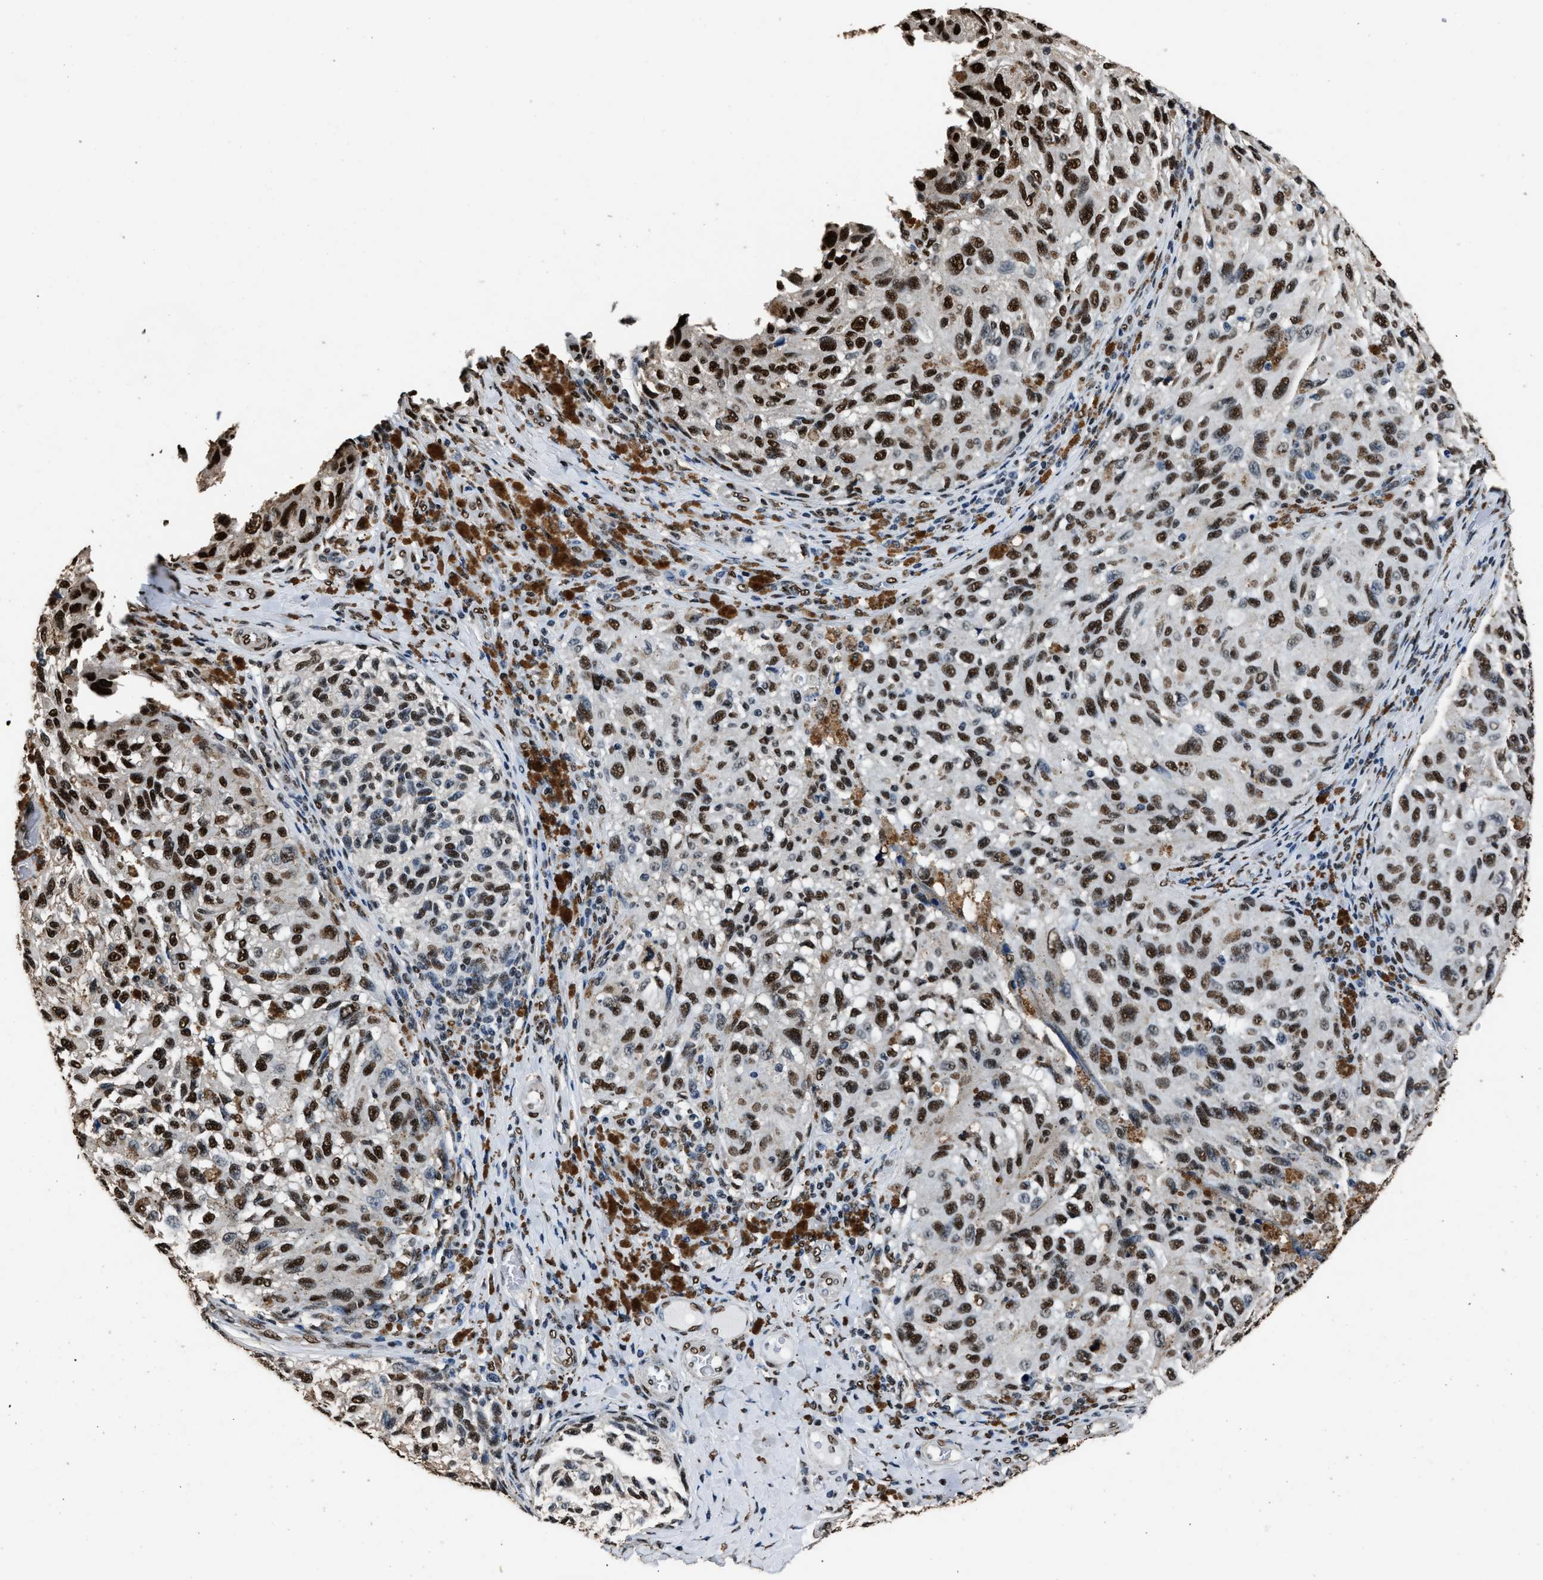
{"staining": {"intensity": "strong", "quantity": ">75%", "location": "nuclear"}, "tissue": "melanoma", "cell_type": "Tumor cells", "image_type": "cancer", "snomed": [{"axis": "morphology", "description": "Malignant melanoma, NOS"}, {"axis": "topography", "description": "Skin"}], "caption": "Malignant melanoma stained for a protein (brown) displays strong nuclear positive expression in about >75% of tumor cells.", "gene": "SAFB", "patient": {"sex": "female", "age": 73}}